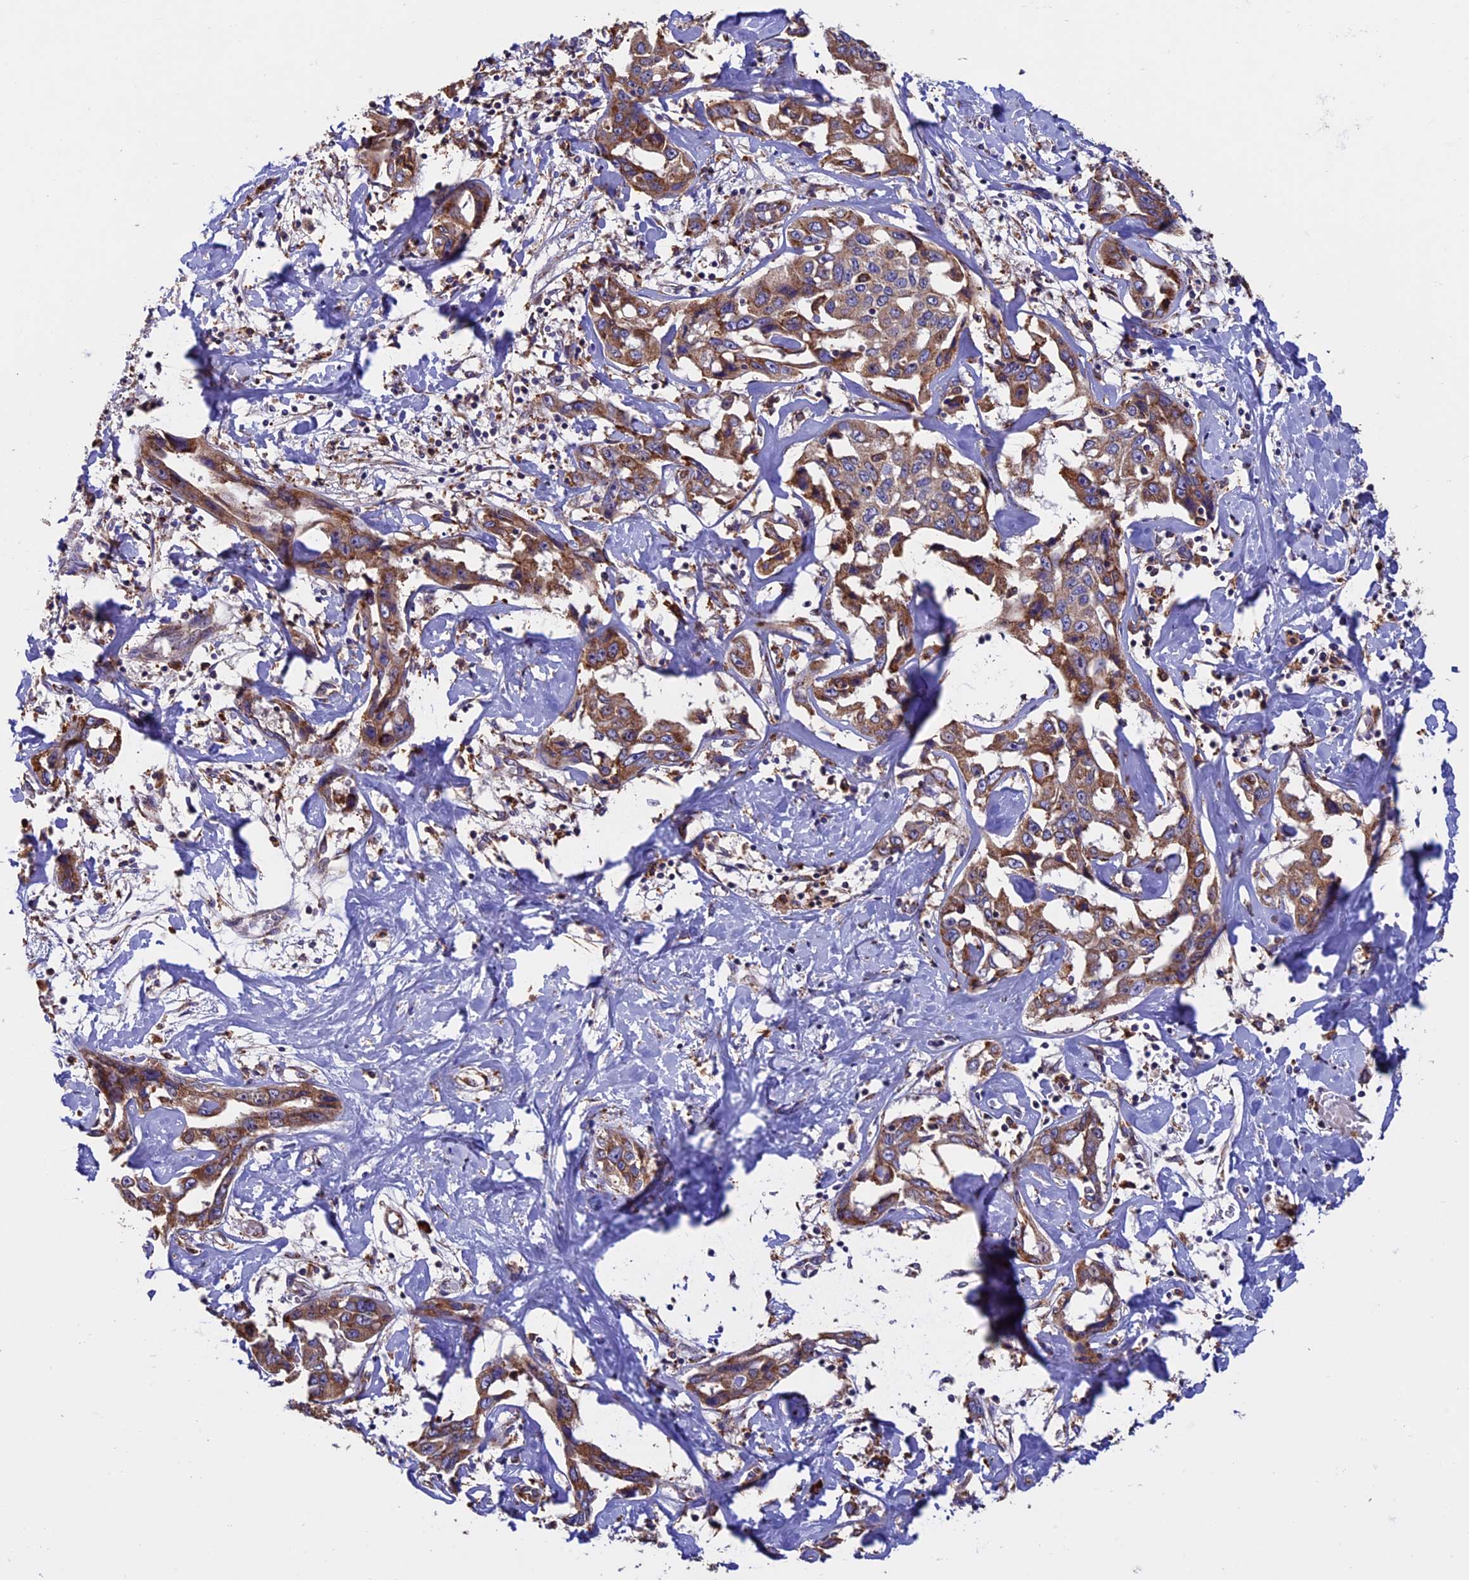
{"staining": {"intensity": "moderate", "quantity": ">75%", "location": "cytoplasmic/membranous"}, "tissue": "liver cancer", "cell_type": "Tumor cells", "image_type": "cancer", "snomed": [{"axis": "morphology", "description": "Cholangiocarcinoma"}, {"axis": "topography", "description": "Liver"}], "caption": "A histopathology image showing moderate cytoplasmic/membranous staining in about >75% of tumor cells in cholangiocarcinoma (liver), as visualized by brown immunohistochemical staining.", "gene": "BTBD3", "patient": {"sex": "male", "age": 59}}